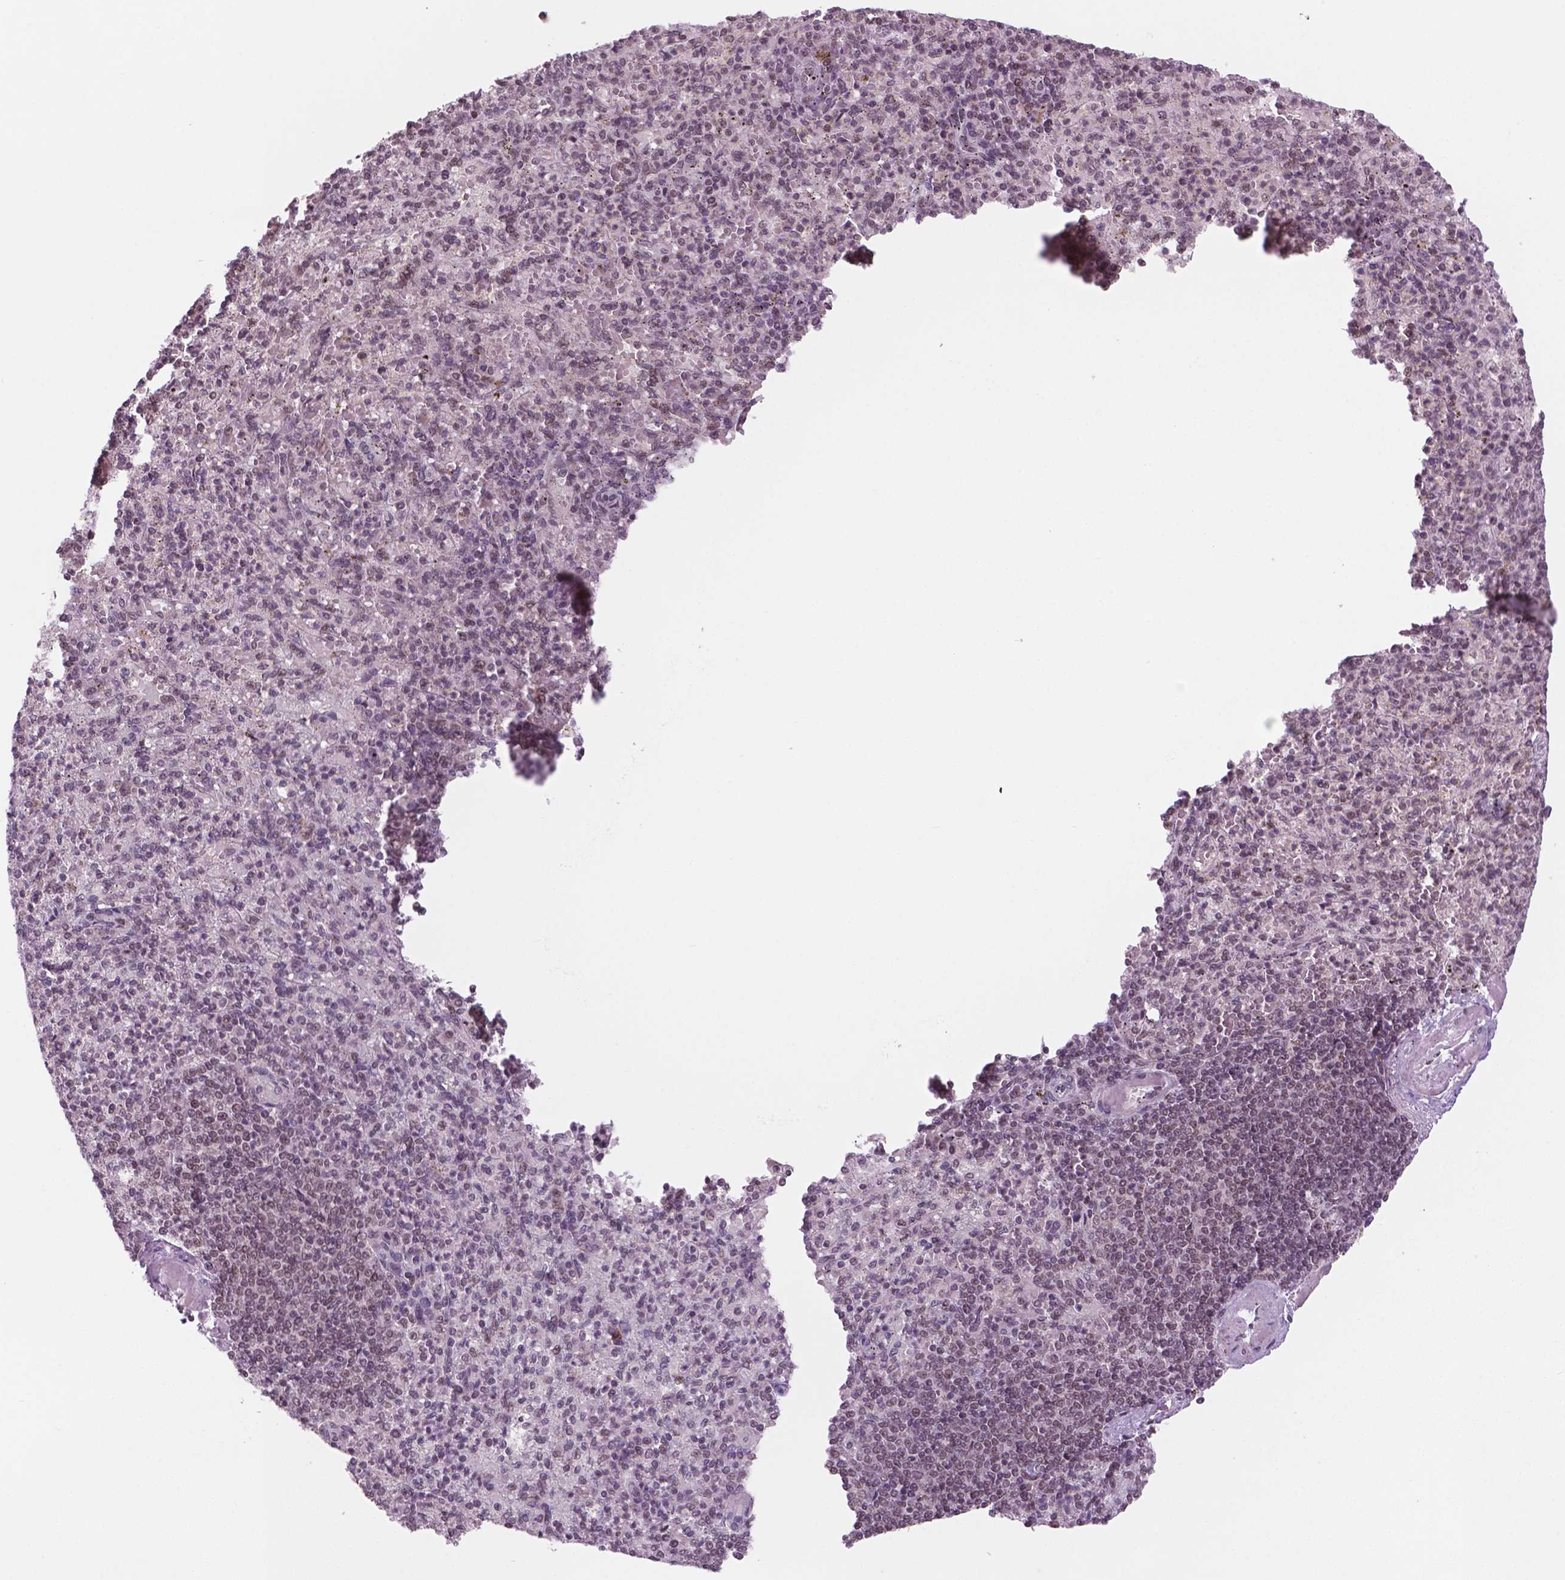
{"staining": {"intensity": "moderate", "quantity": "25%-75%", "location": "nuclear"}, "tissue": "spleen", "cell_type": "Cells in red pulp", "image_type": "normal", "snomed": [{"axis": "morphology", "description": "Normal tissue, NOS"}, {"axis": "topography", "description": "Spleen"}], "caption": "Unremarkable spleen shows moderate nuclear staining in about 25%-75% of cells in red pulp.", "gene": "POLR2E", "patient": {"sex": "female", "age": 74}}